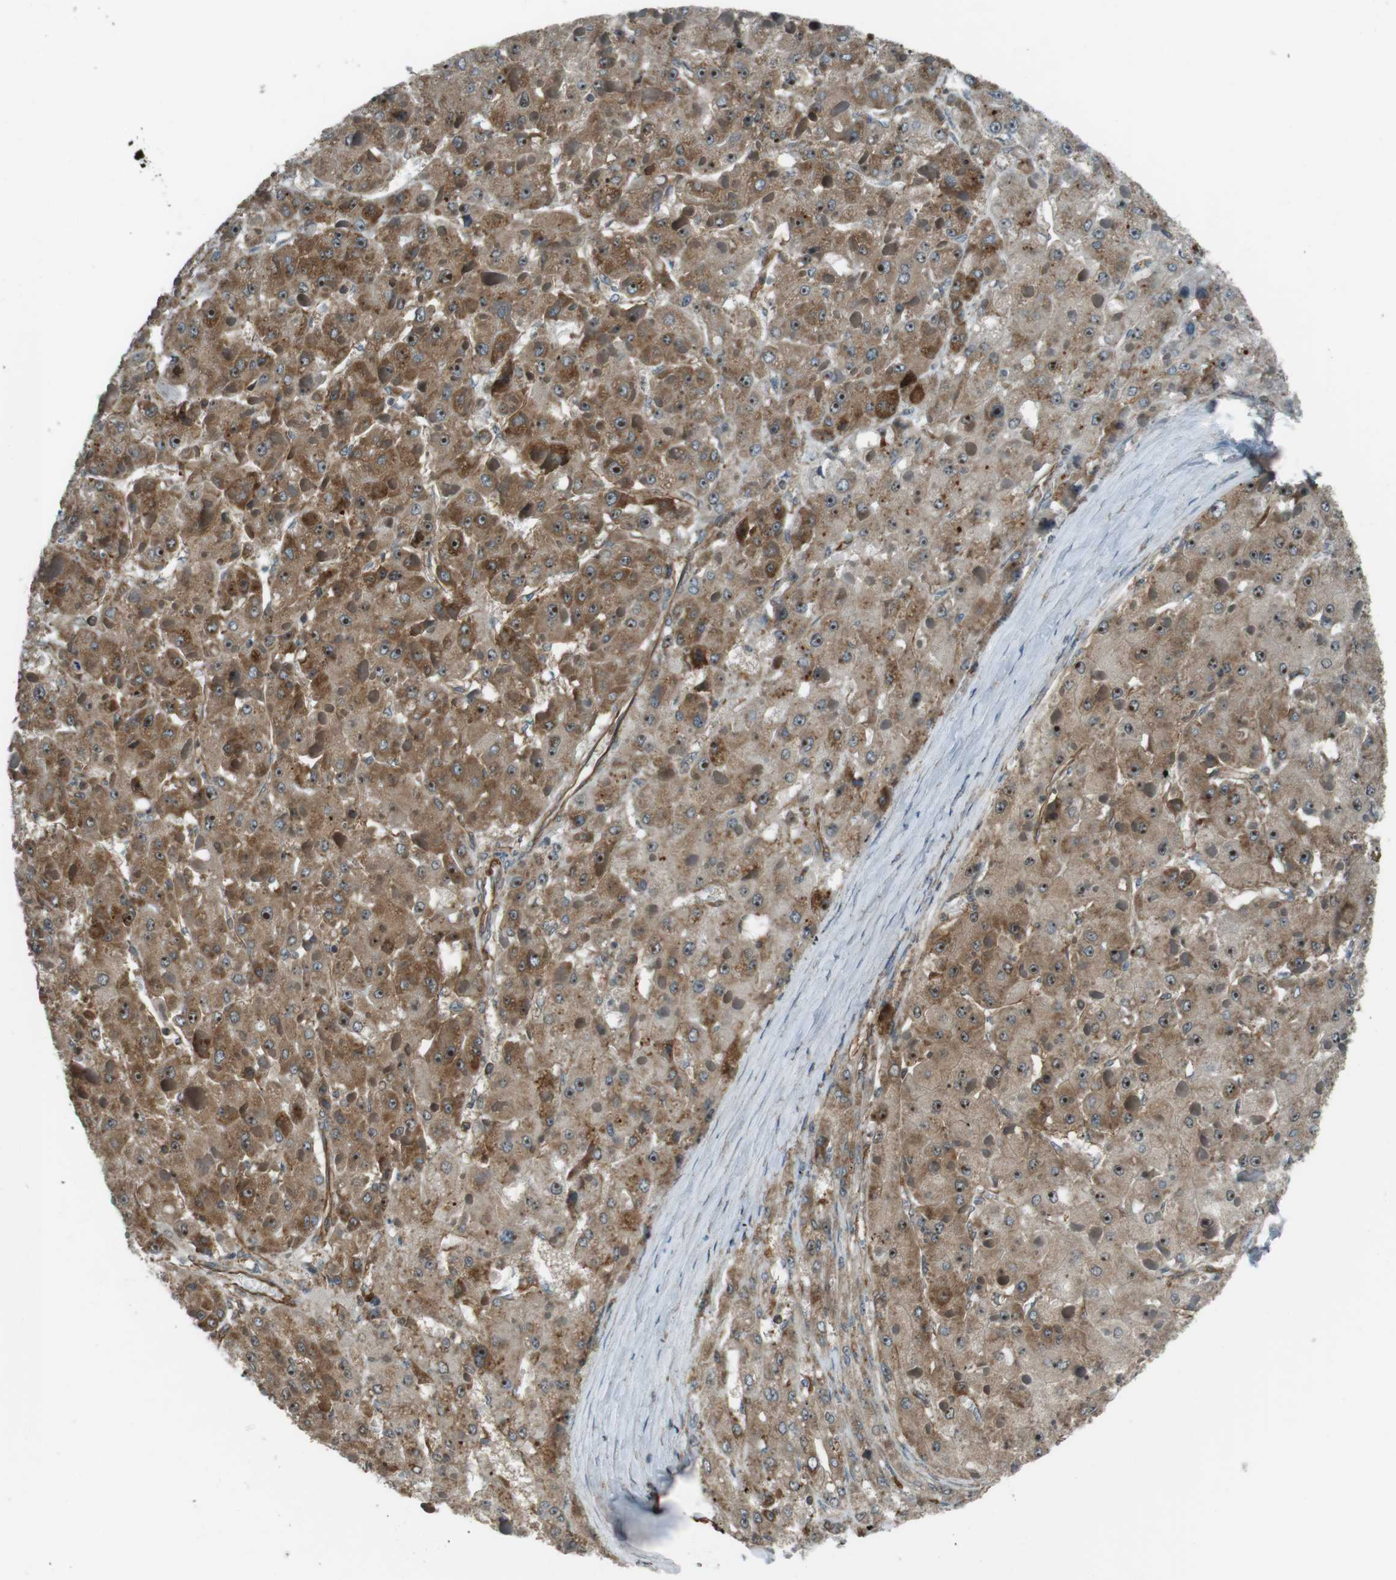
{"staining": {"intensity": "moderate", "quantity": ">75%", "location": "cytoplasmic/membranous,nuclear"}, "tissue": "liver cancer", "cell_type": "Tumor cells", "image_type": "cancer", "snomed": [{"axis": "morphology", "description": "Carcinoma, Hepatocellular, NOS"}, {"axis": "topography", "description": "Liver"}], "caption": "A brown stain shows moderate cytoplasmic/membranous and nuclear staining of a protein in liver cancer tumor cells.", "gene": "PA2G4", "patient": {"sex": "female", "age": 73}}